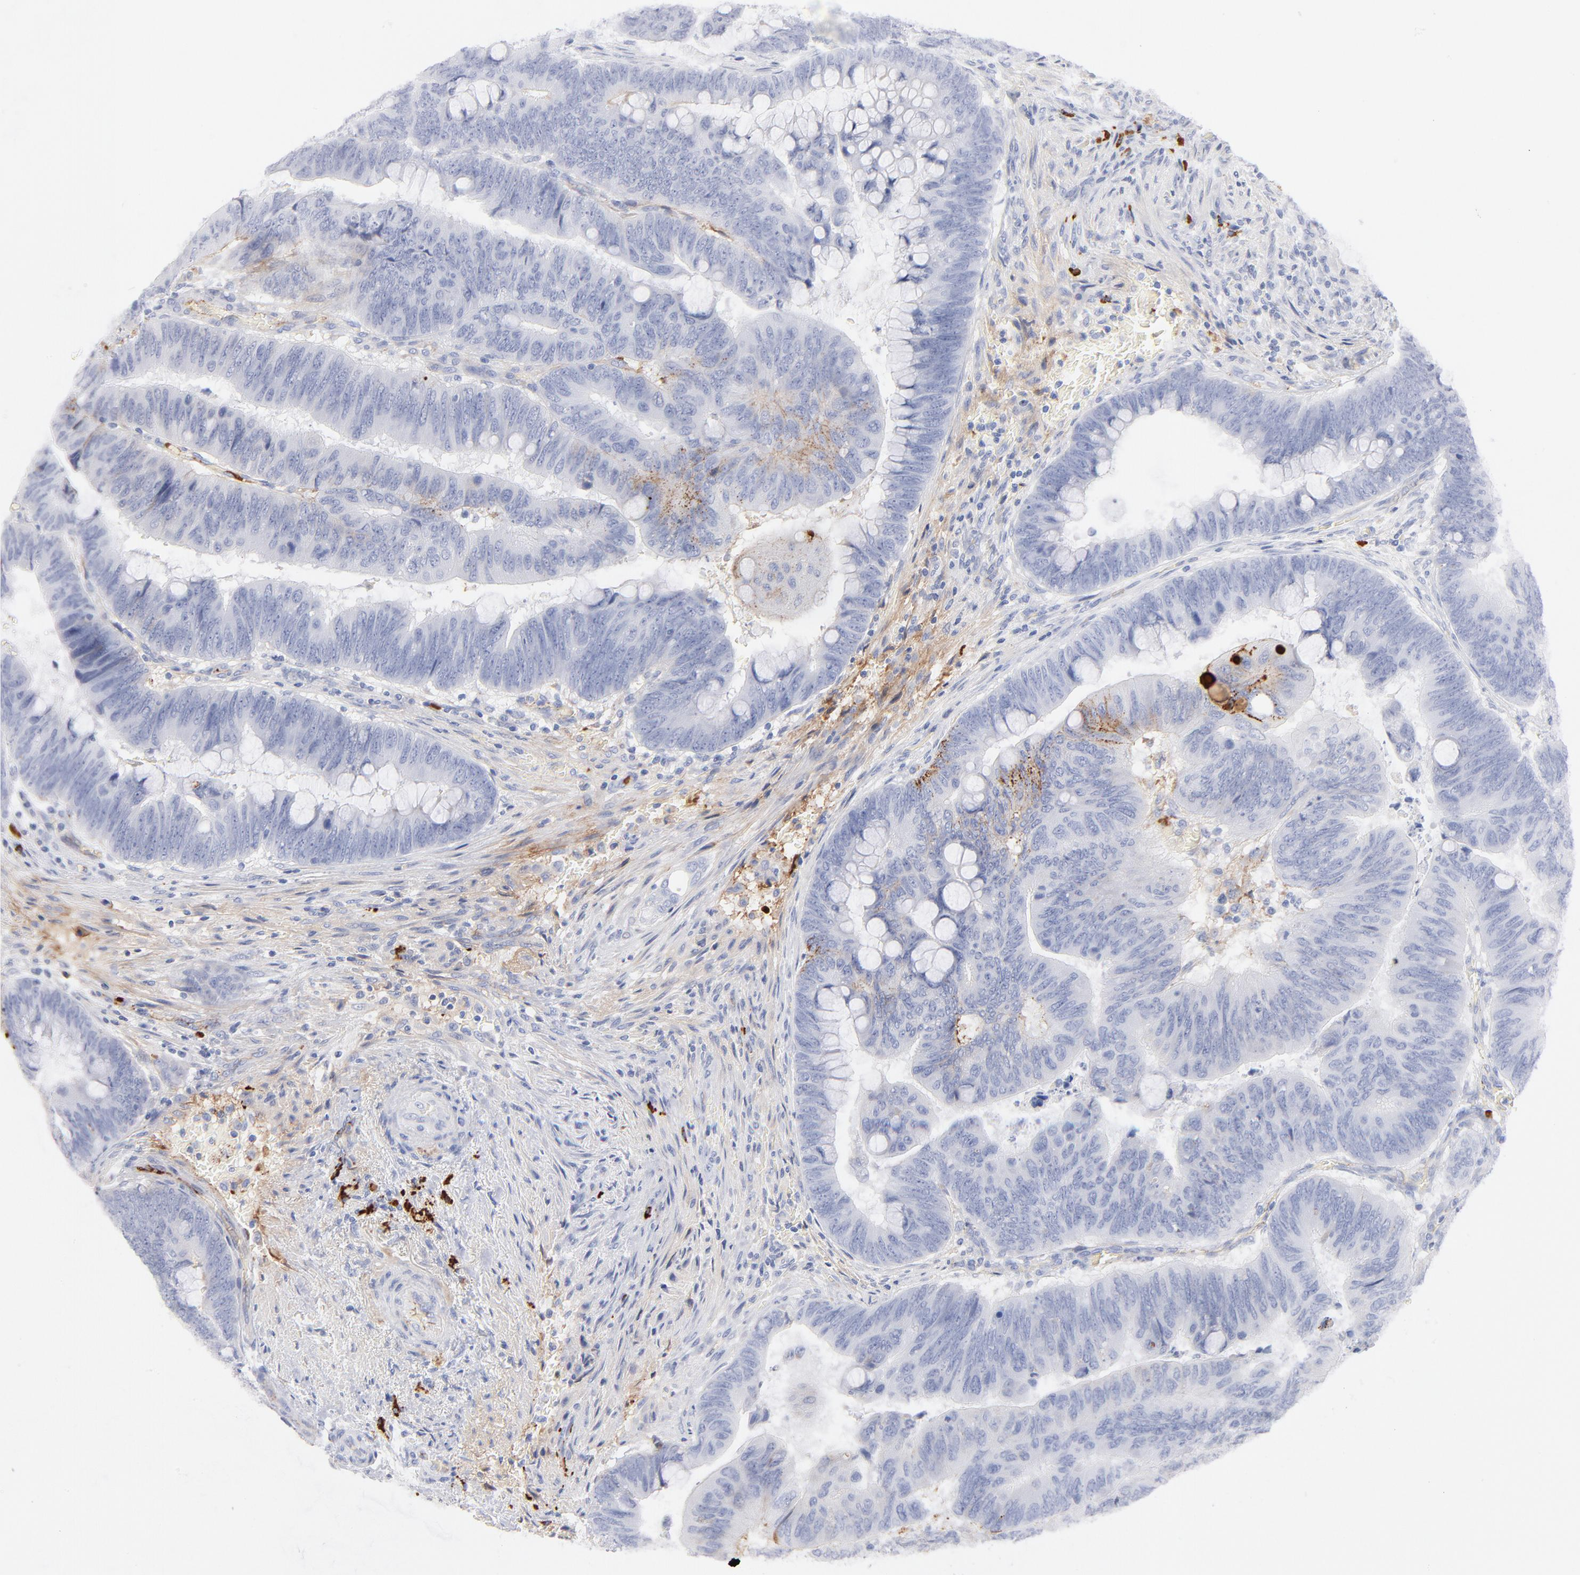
{"staining": {"intensity": "negative", "quantity": "none", "location": "none"}, "tissue": "colorectal cancer", "cell_type": "Tumor cells", "image_type": "cancer", "snomed": [{"axis": "morphology", "description": "Normal tissue, NOS"}, {"axis": "morphology", "description": "Adenocarcinoma, NOS"}, {"axis": "topography", "description": "Rectum"}], "caption": "IHC histopathology image of colorectal cancer stained for a protein (brown), which displays no expression in tumor cells.", "gene": "PLAT", "patient": {"sex": "male", "age": 92}}